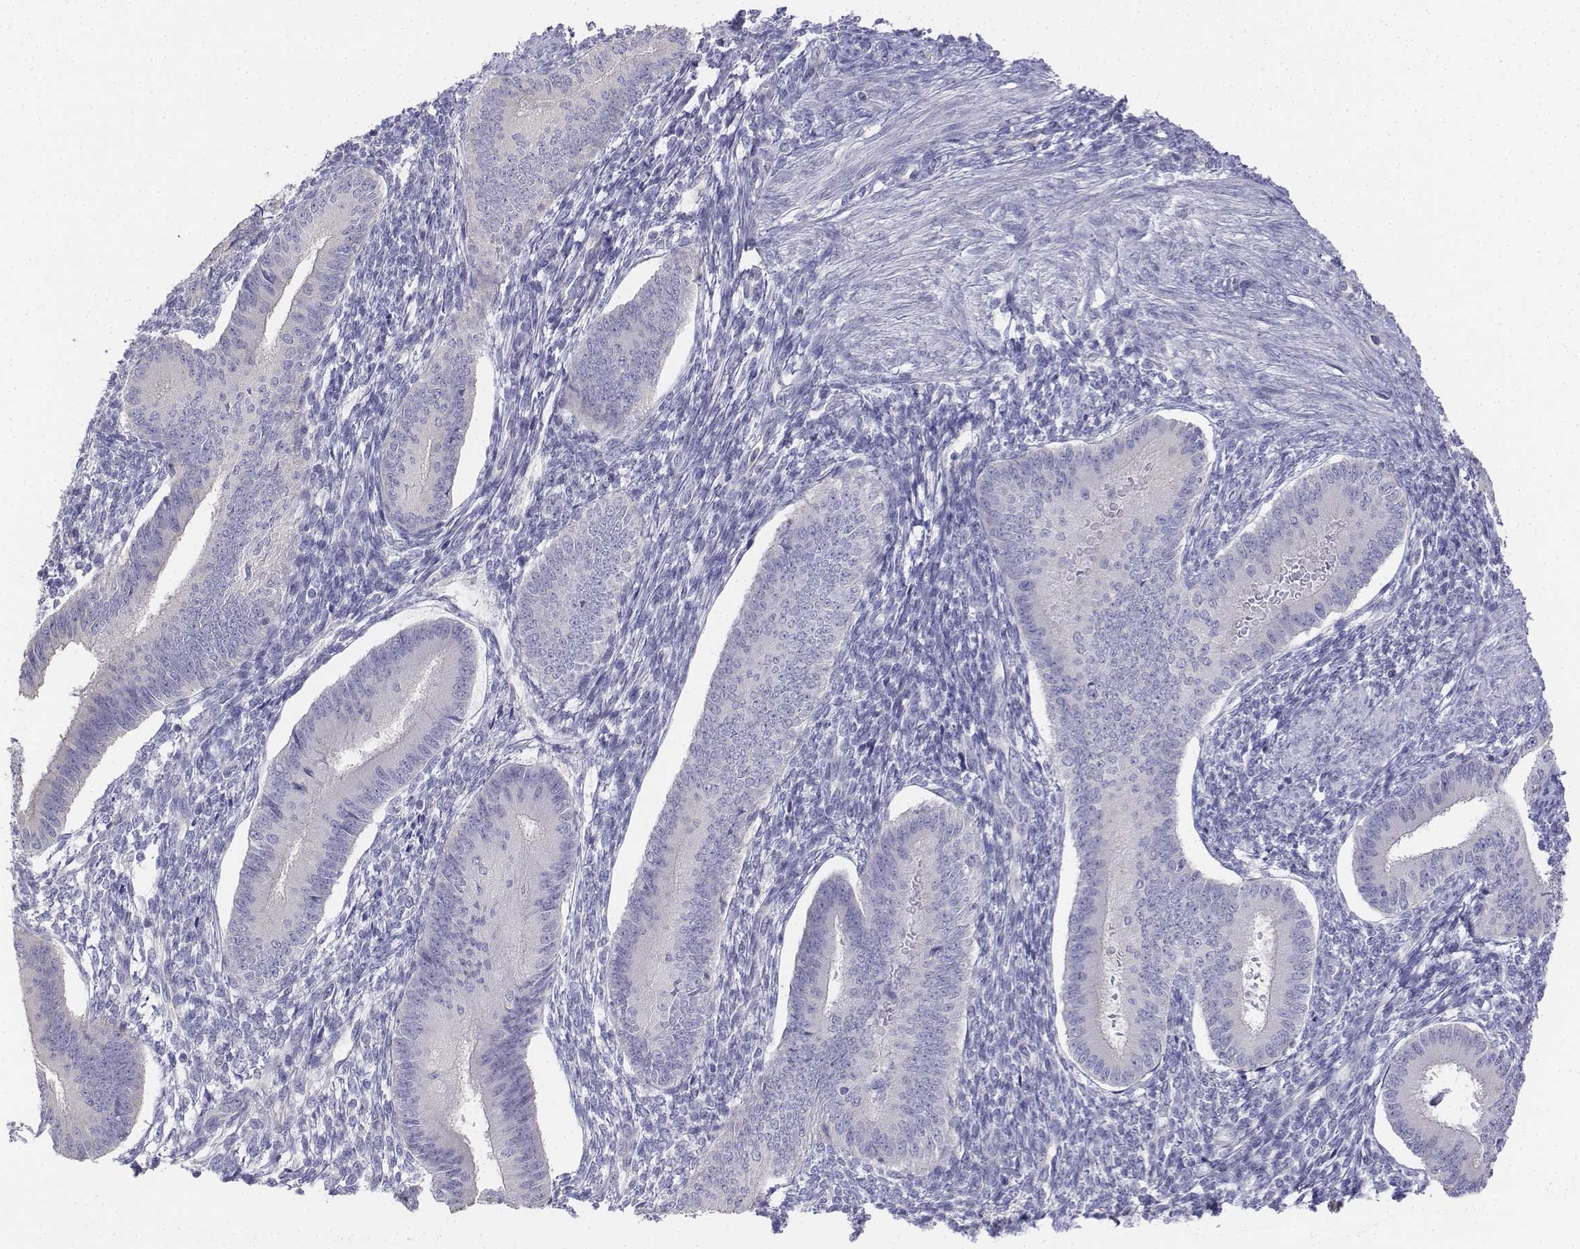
{"staining": {"intensity": "negative", "quantity": "none", "location": "none"}, "tissue": "endometrium", "cell_type": "Cells in endometrial stroma", "image_type": "normal", "snomed": [{"axis": "morphology", "description": "Normal tissue, NOS"}, {"axis": "topography", "description": "Endometrium"}], "caption": "Immunohistochemical staining of benign endometrium demonstrates no significant staining in cells in endometrial stroma. (Brightfield microscopy of DAB (3,3'-diaminobenzidine) IHC at high magnification).", "gene": "LGSN", "patient": {"sex": "female", "age": 39}}